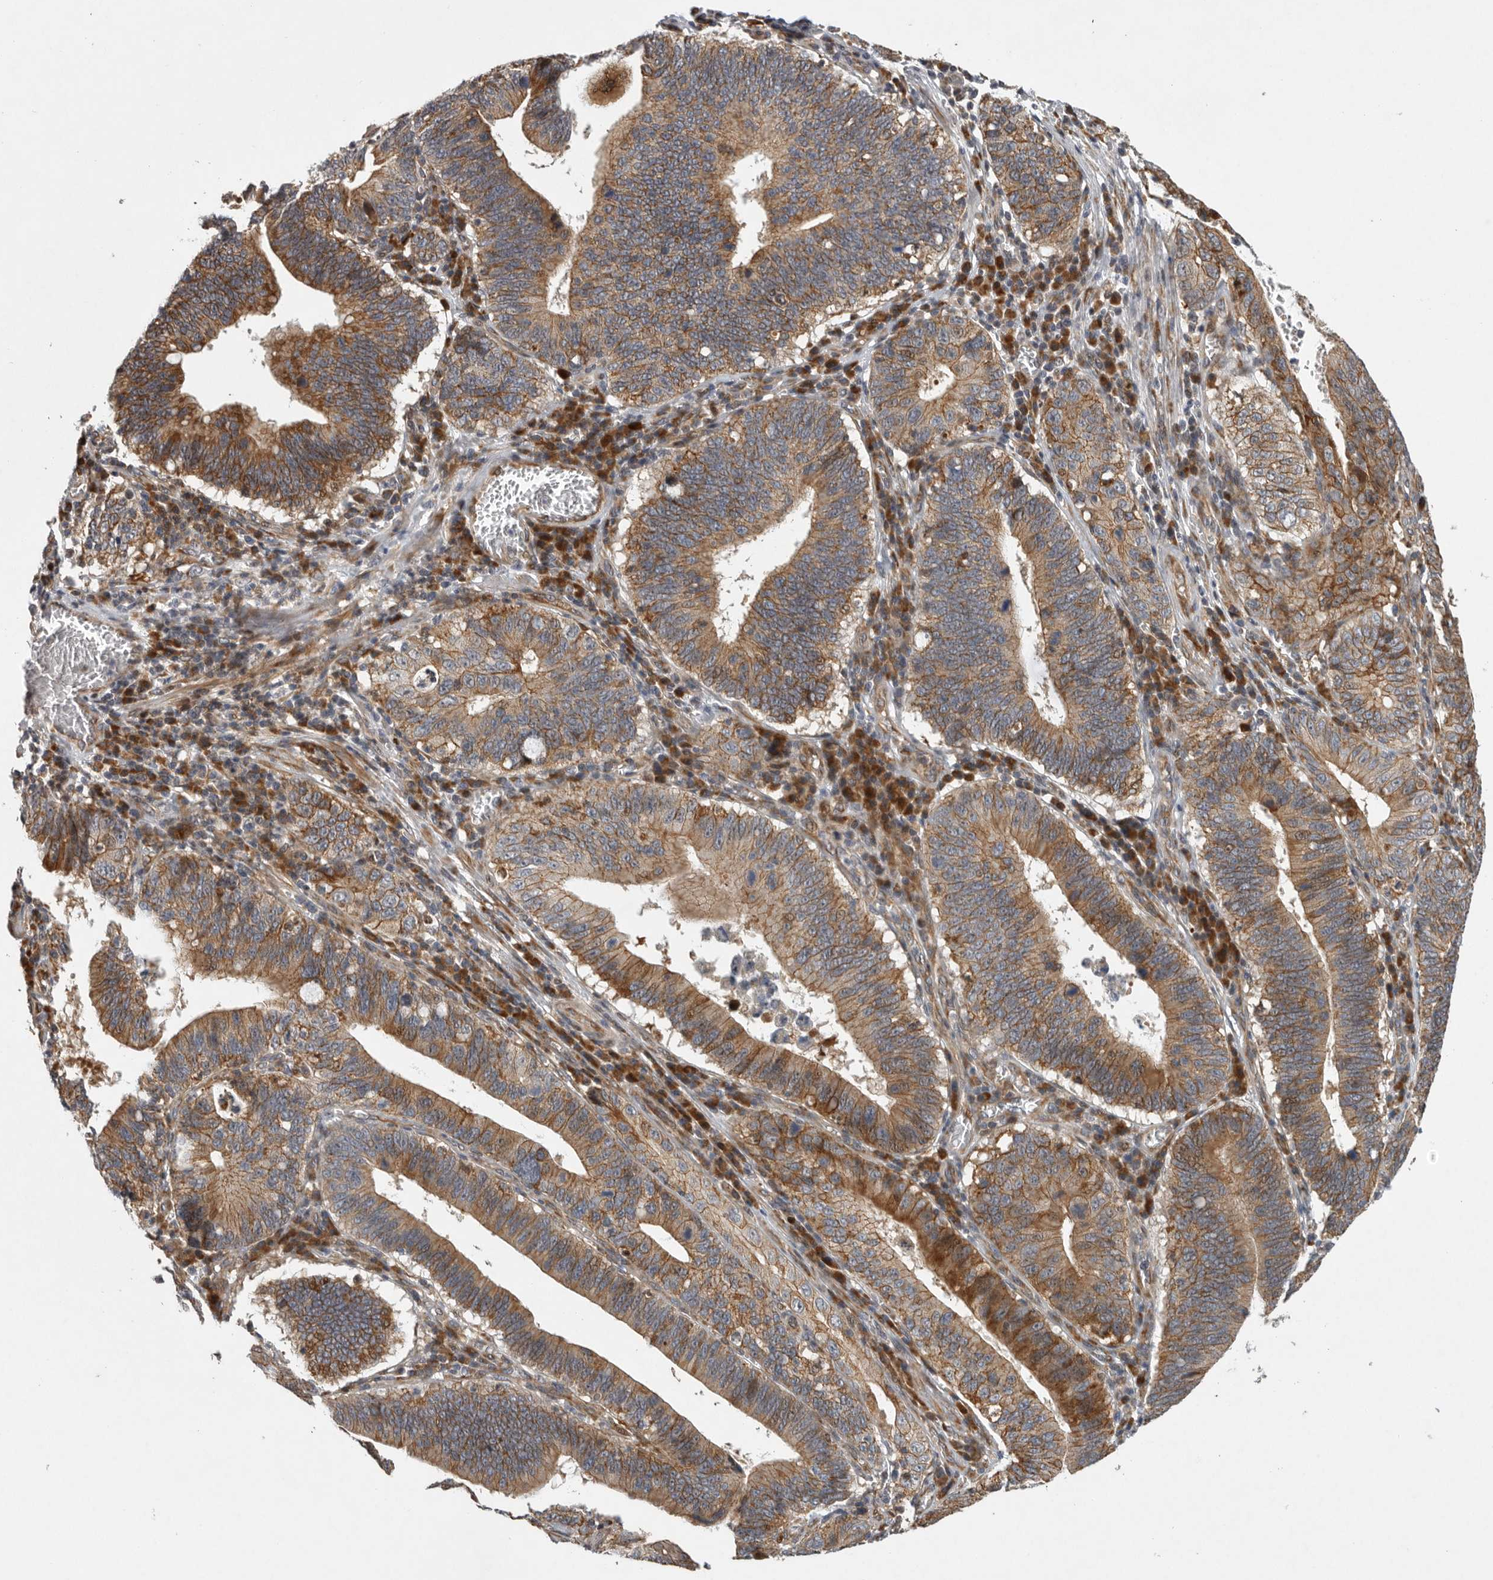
{"staining": {"intensity": "moderate", "quantity": ">75%", "location": "cytoplasmic/membranous"}, "tissue": "stomach cancer", "cell_type": "Tumor cells", "image_type": "cancer", "snomed": [{"axis": "morphology", "description": "Adenocarcinoma, NOS"}, {"axis": "topography", "description": "Stomach"}, {"axis": "topography", "description": "Gastric cardia"}], "caption": "IHC (DAB) staining of human adenocarcinoma (stomach) reveals moderate cytoplasmic/membranous protein positivity in approximately >75% of tumor cells.", "gene": "MPDZ", "patient": {"sex": "male", "age": 59}}